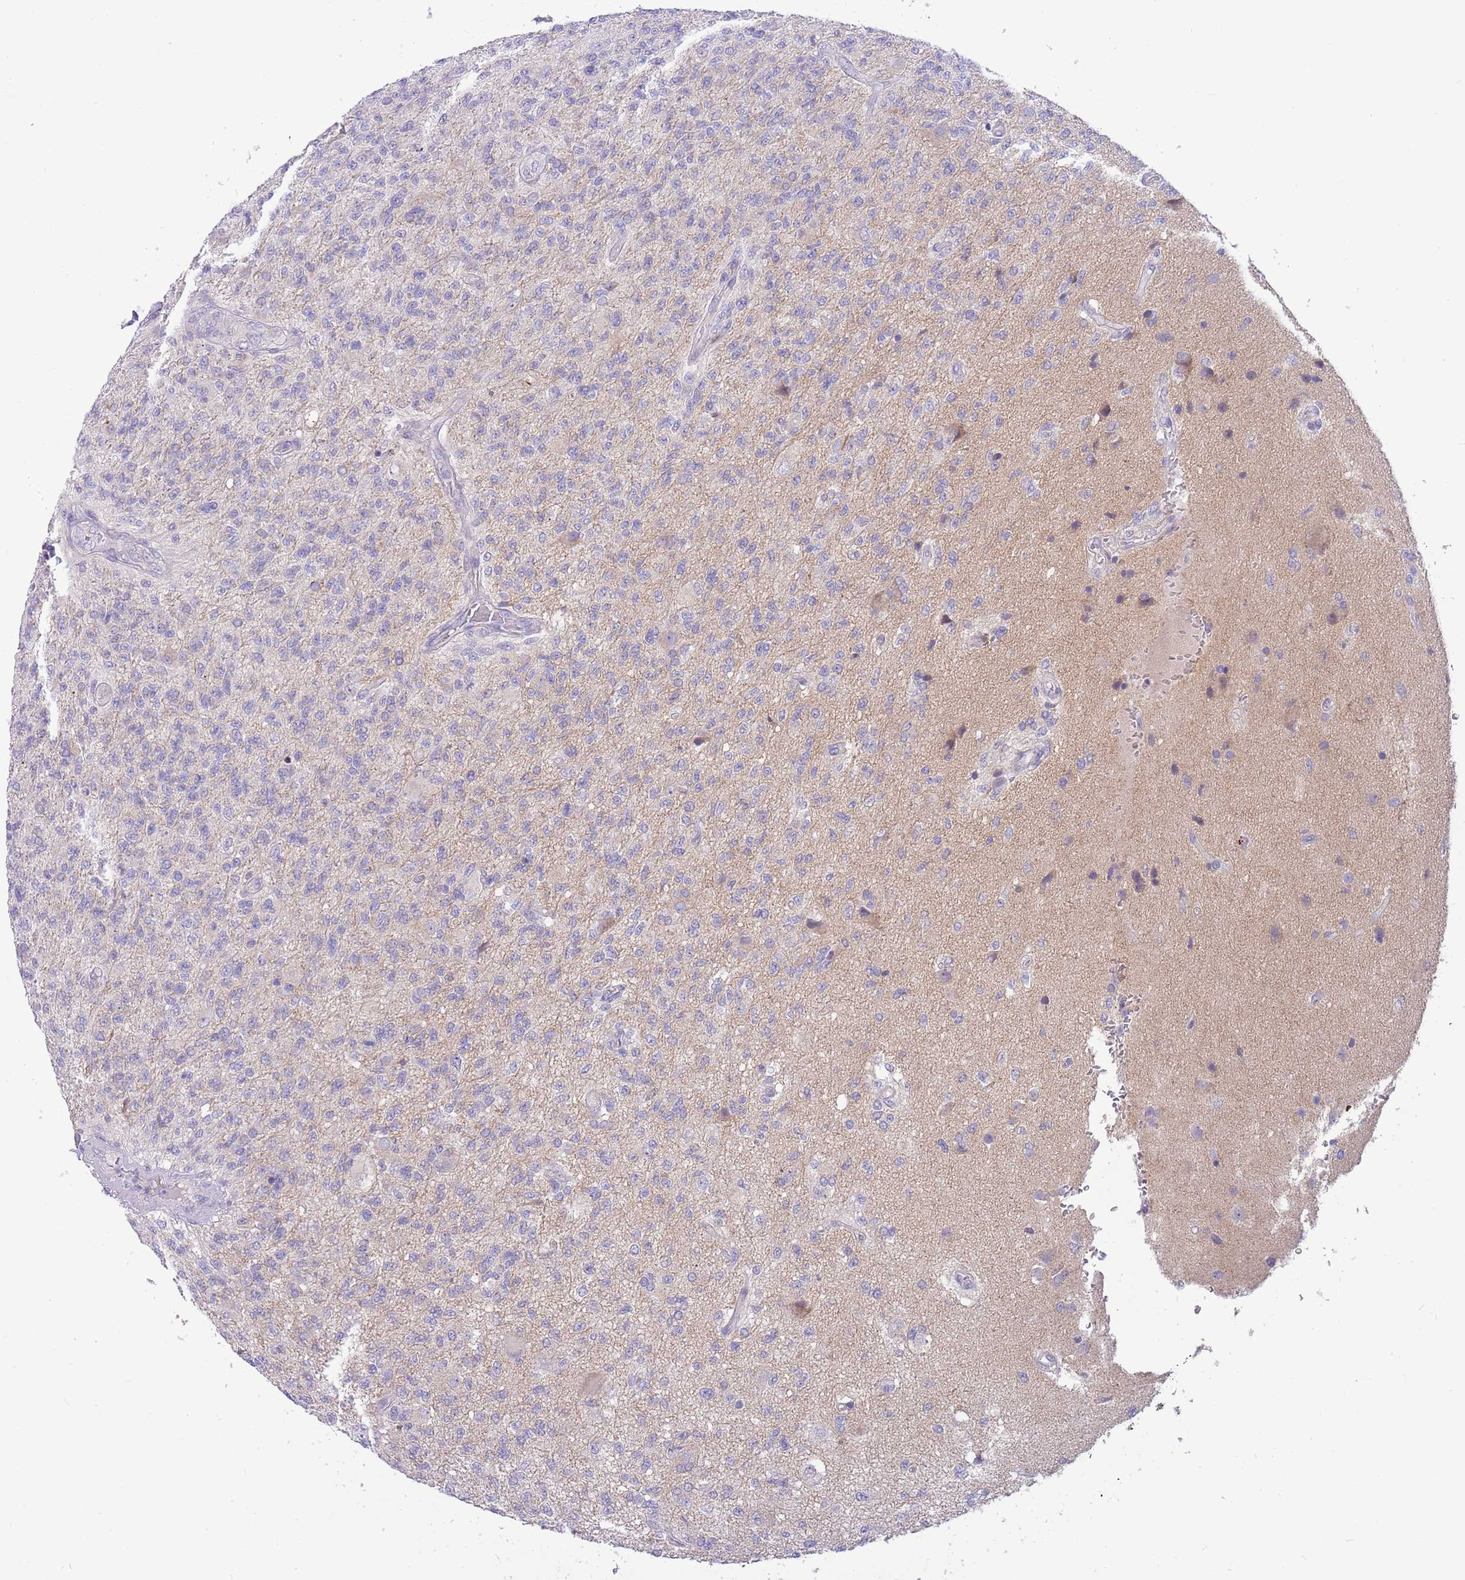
{"staining": {"intensity": "negative", "quantity": "none", "location": "none"}, "tissue": "glioma", "cell_type": "Tumor cells", "image_type": "cancer", "snomed": [{"axis": "morphology", "description": "Glioma, malignant, High grade"}, {"axis": "topography", "description": "Brain"}], "caption": "Tumor cells are negative for brown protein staining in high-grade glioma (malignant). The staining was performed using DAB to visualize the protein expression in brown, while the nuclei were stained in blue with hematoxylin (Magnification: 20x).", "gene": "DDHD1", "patient": {"sex": "male", "age": 56}}